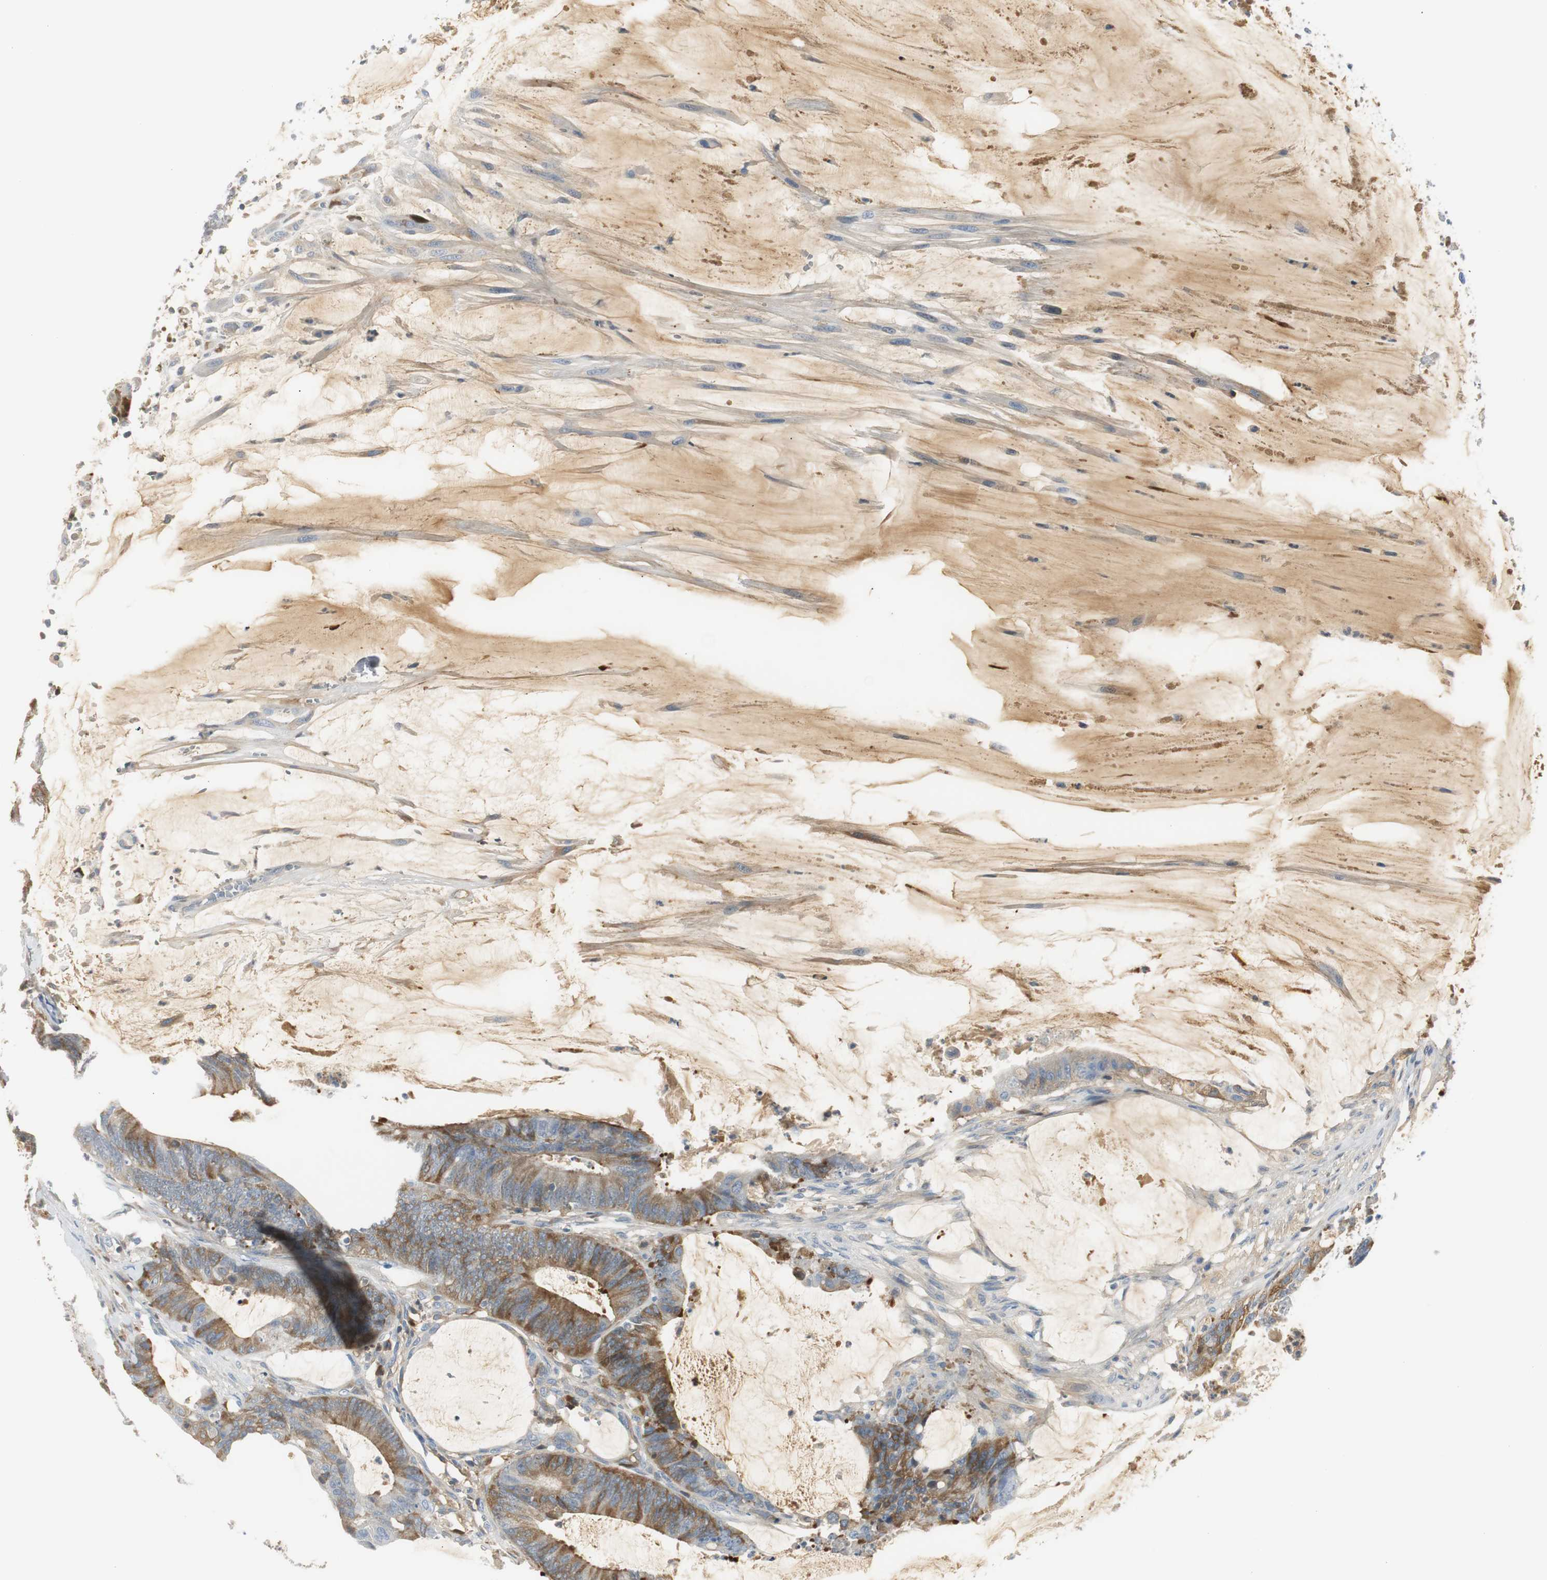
{"staining": {"intensity": "moderate", "quantity": "25%-75%", "location": "cytoplasmic/membranous"}, "tissue": "colorectal cancer", "cell_type": "Tumor cells", "image_type": "cancer", "snomed": [{"axis": "morphology", "description": "Adenocarcinoma, NOS"}, {"axis": "topography", "description": "Rectum"}], "caption": "A brown stain shows moderate cytoplasmic/membranous expression of a protein in colorectal adenocarcinoma tumor cells. (DAB IHC, brown staining for protein, blue staining for nuclei).", "gene": "SERPINF1", "patient": {"sex": "female", "age": 66}}